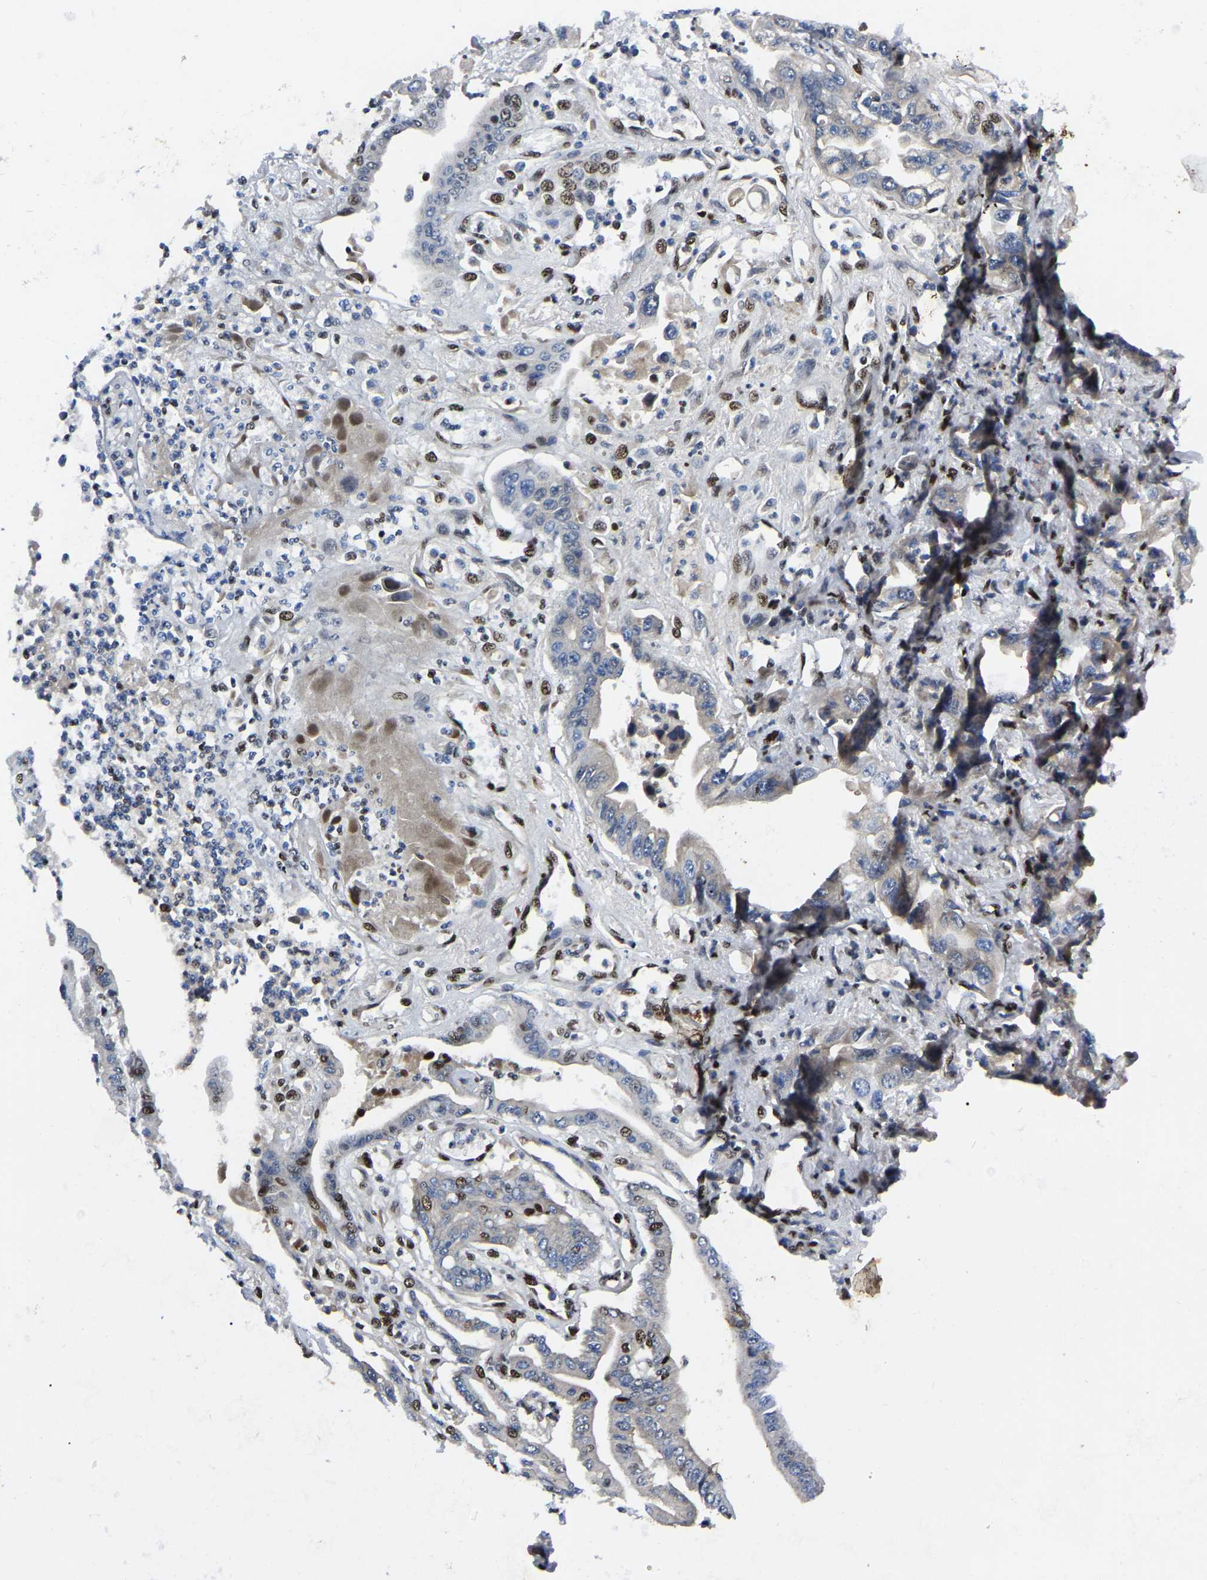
{"staining": {"intensity": "moderate", "quantity": "<25%", "location": "nuclear"}, "tissue": "pancreatic cancer", "cell_type": "Tumor cells", "image_type": "cancer", "snomed": [{"axis": "morphology", "description": "Adenocarcinoma, NOS"}, {"axis": "topography", "description": "Pancreas"}], "caption": "The histopathology image shows staining of pancreatic cancer (adenocarcinoma), revealing moderate nuclear protein positivity (brown color) within tumor cells.", "gene": "TRIM35", "patient": {"sex": "male", "age": 56}}